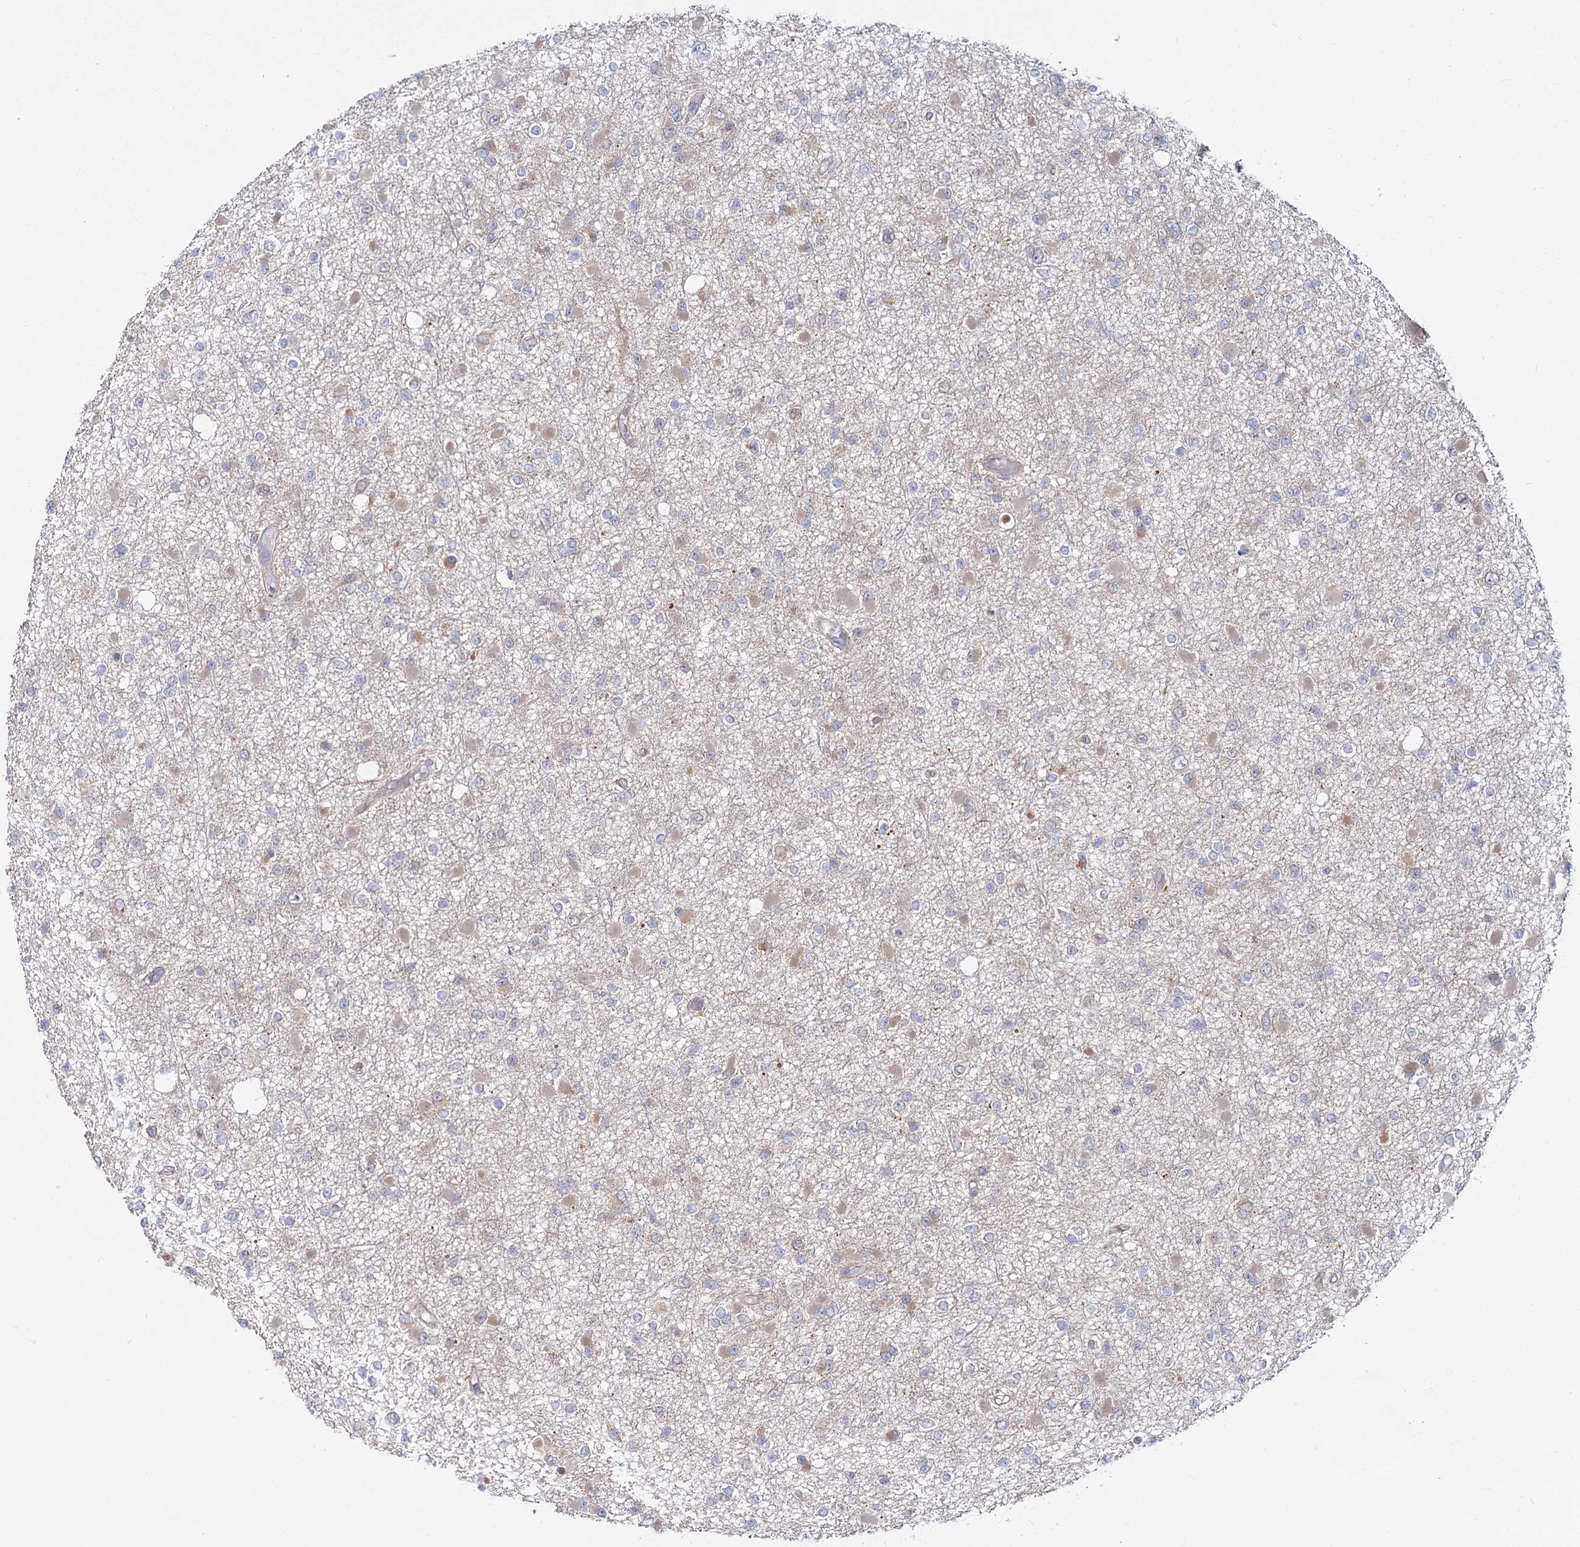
{"staining": {"intensity": "negative", "quantity": "none", "location": "none"}, "tissue": "glioma", "cell_type": "Tumor cells", "image_type": "cancer", "snomed": [{"axis": "morphology", "description": "Glioma, malignant, Low grade"}, {"axis": "topography", "description": "Brain"}], "caption": "Human glioma stained for a protein using IHC reveals no positivity in tumor cells.", "gene": "TBC1D9B", "patient": {"sex": "female", "age": 22}}